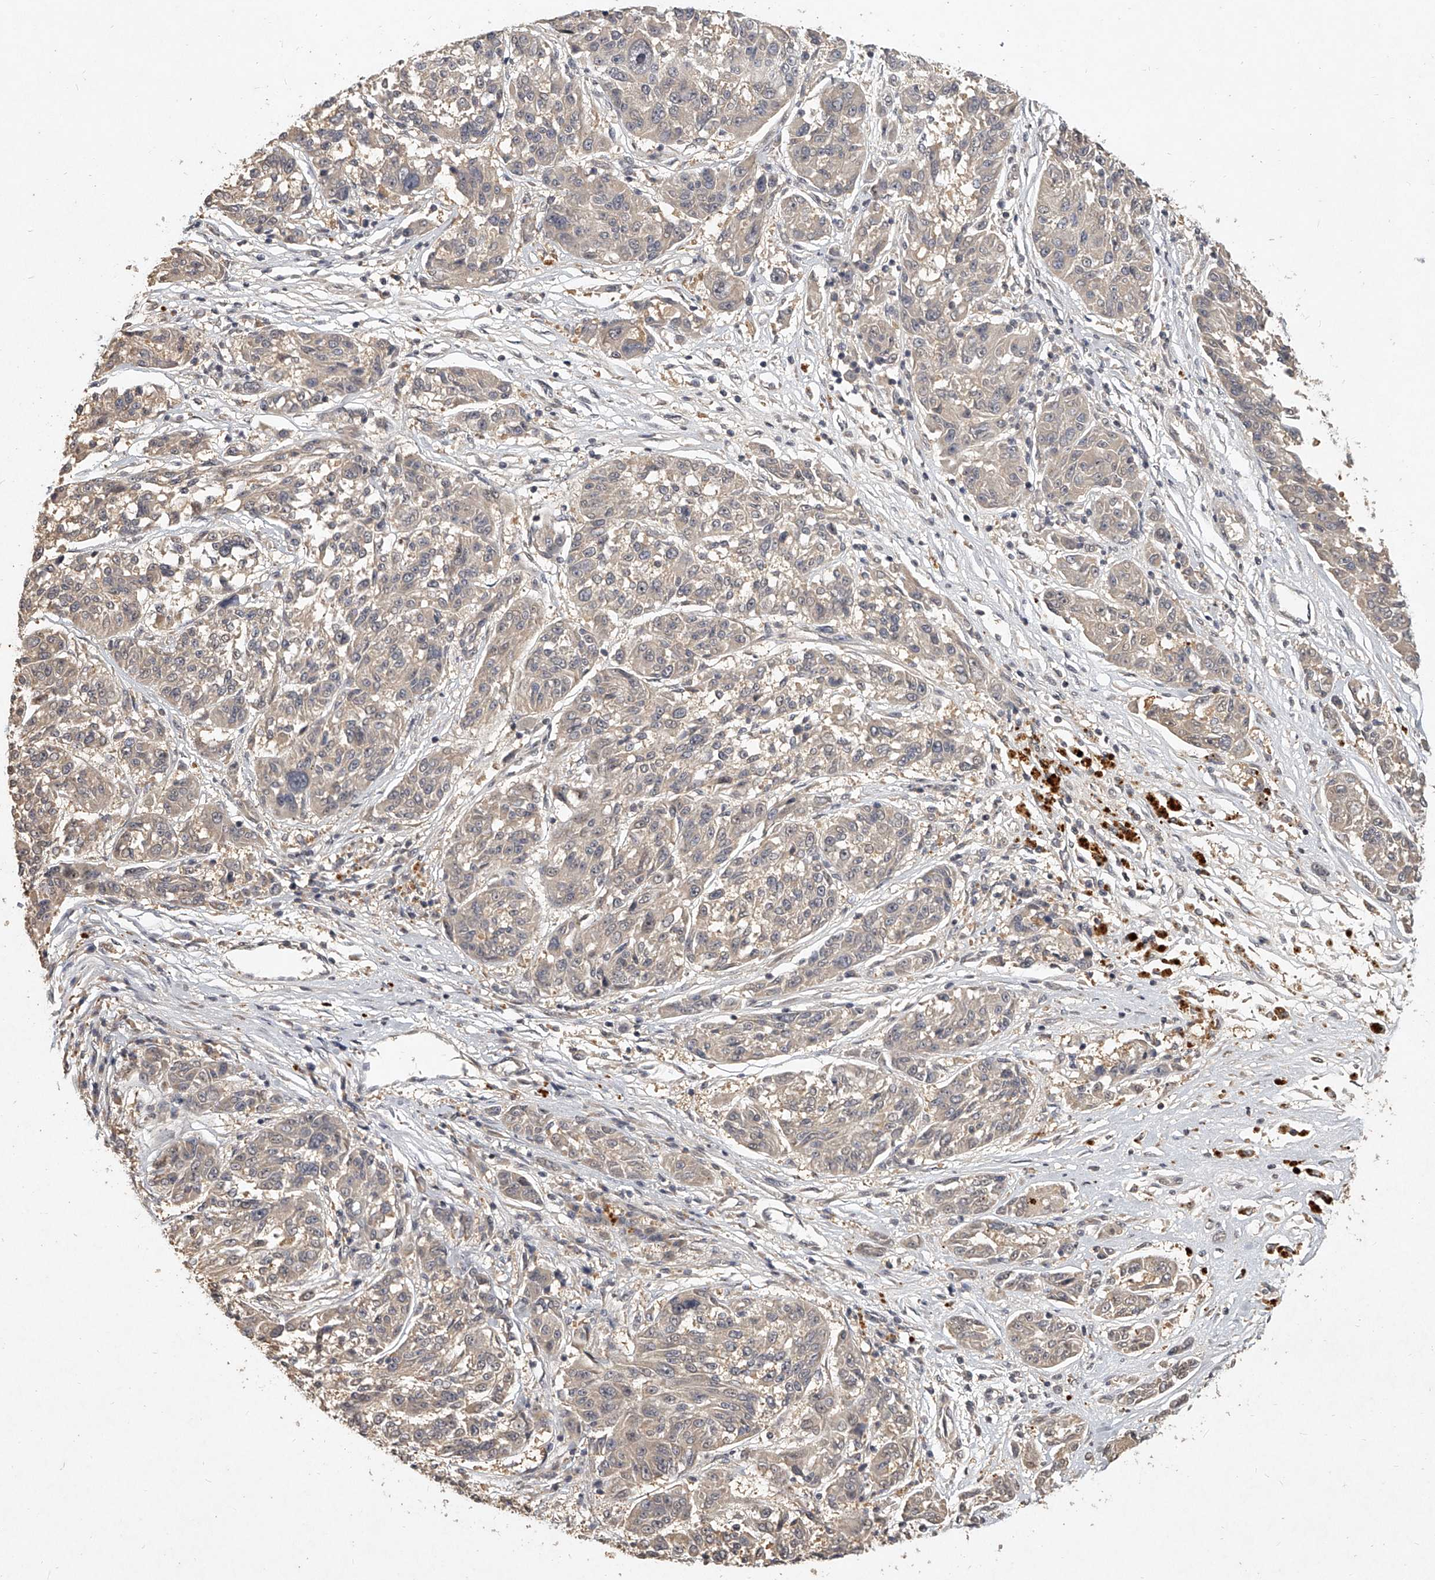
{"staining": {"intensity": "negative", "quantity": "none", "location": "none"}, "tissue": "melanoma", "cell_type": "Tumor cells", "image_type": "cancer", "snomed": [{"axis": "morphology", "description": "Malignant melanoma, NOS"}, {"axis": "topography", "description": "Skin"}], "caption": "Melanoma was stained to show a protein in brown. There is no significant expression in tumor cells.", "gene": "SLC37A1", "patient": {"sex": "male", "age": 53}}